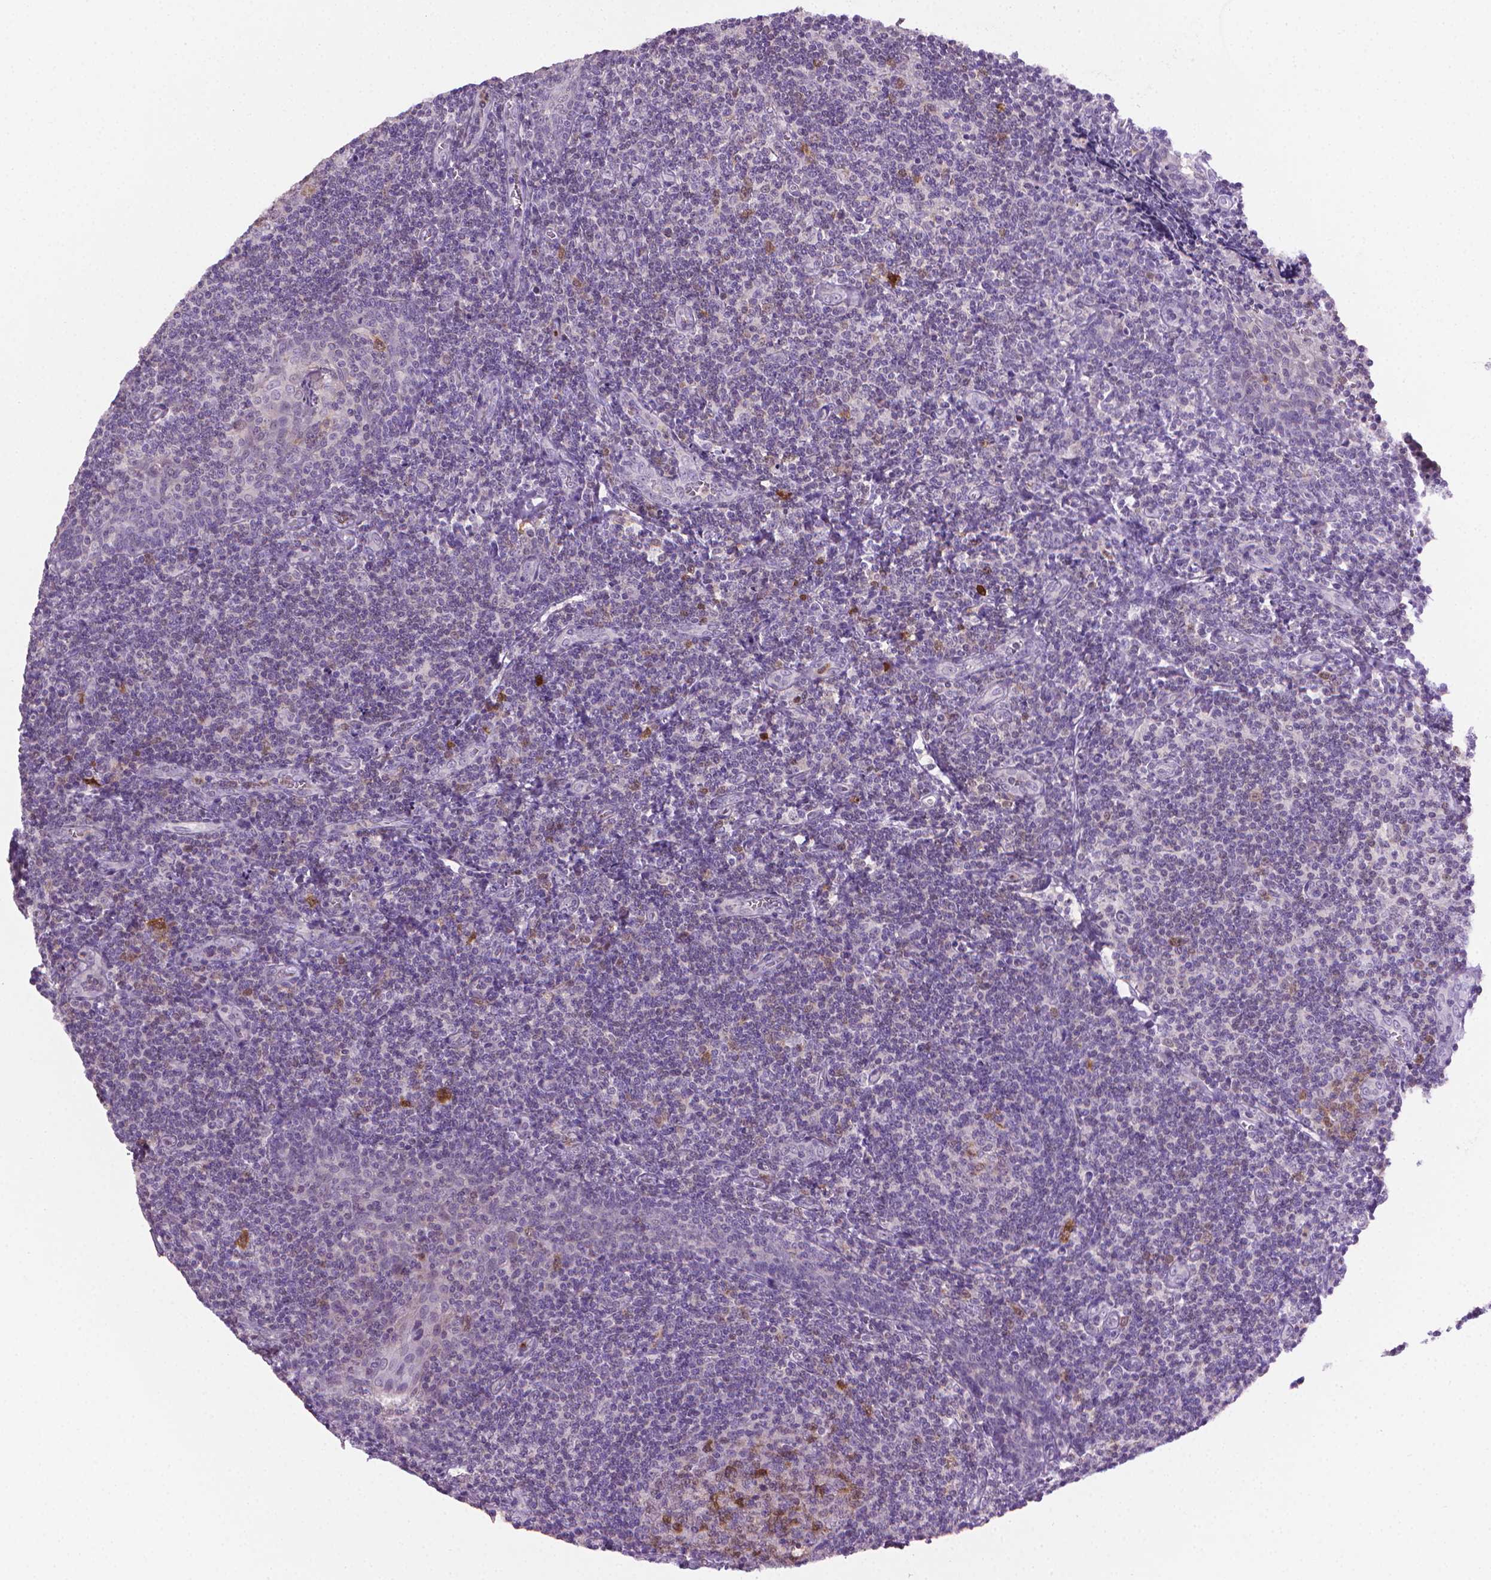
{"staining": {"intensity": "negative", "quantity": "none", "location": "none"}, "tissue": "tonsil", "cell_type": "Germinal center cells", "image_type": "normal", "snomed": [{"axis": "morphology", "description": "Normal tissue, NOS"}, {"axis": "morphology", "description": "Inflammation, NOS"}, {"axis": "topography", "description": "Tonsil"}], "caption": "Human tonsil stained for a protein using IHC shows no positivity in germinal center cells.", "gene": "CDKN2D", "patient": {"sex": "female", "age": 31}}